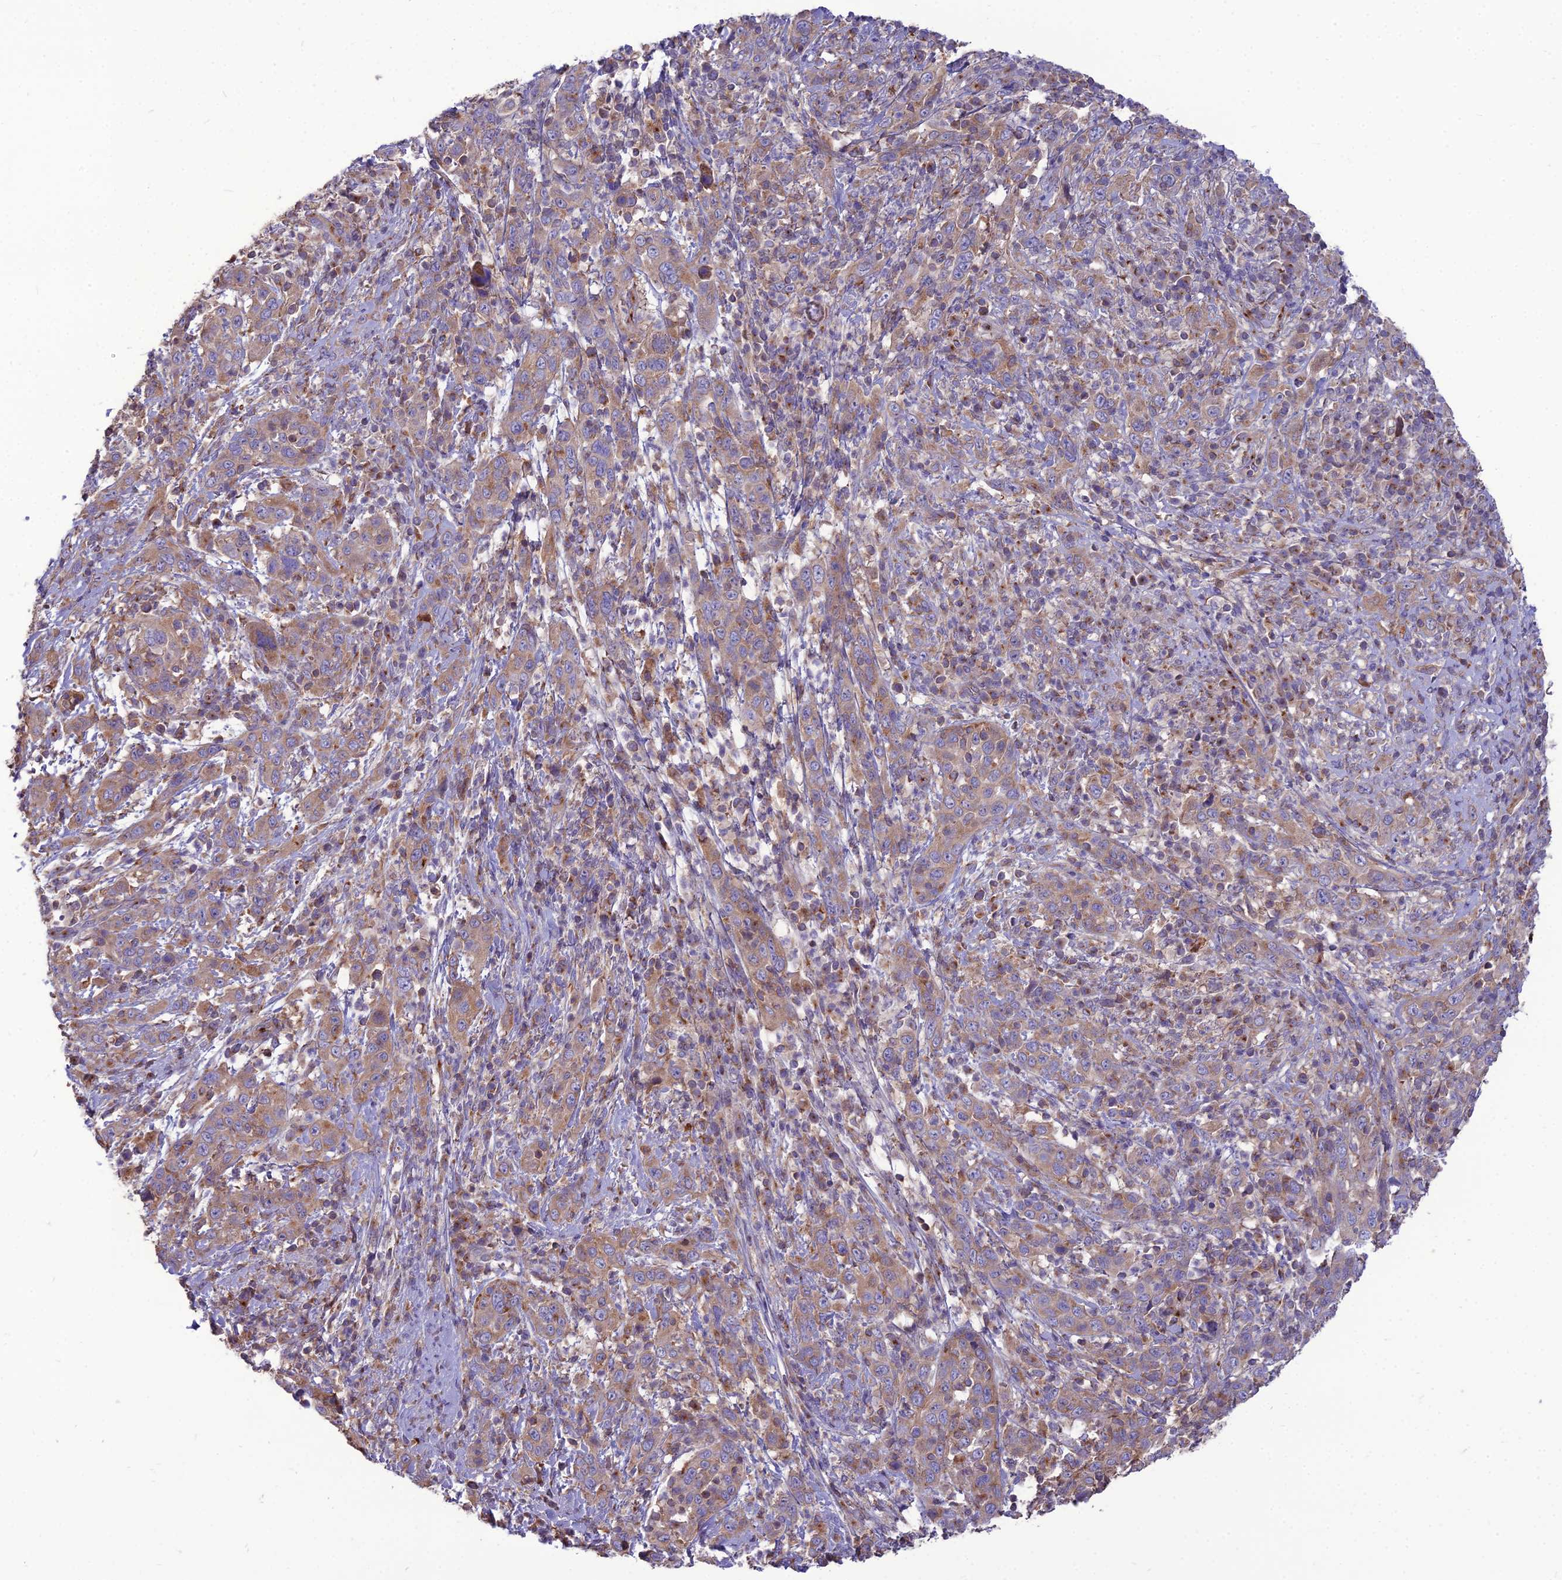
{"staining": {"intensity": "moderate", "quantity": "25%-75%", "location": "cytoplasmic/membranous"}, "tissue": "cervical cancer", "cell_type": "Tumor cells", "image_type": "cancer", "snomed": [{"axis": "morphology", "description": "Squamous cell carcinoma, NOS"}, {"axis": "topography", "description": "Cervix"}], "caption": "Immunohistochemical staining of human cervical squamous cell carcinoma demonstrates moderate cytoplasmic/membranous protein expression in approximately 25%-75% of tumor cells.", "gene": "SPRYD7", "patient": {"sex": "female", "age": 46}}